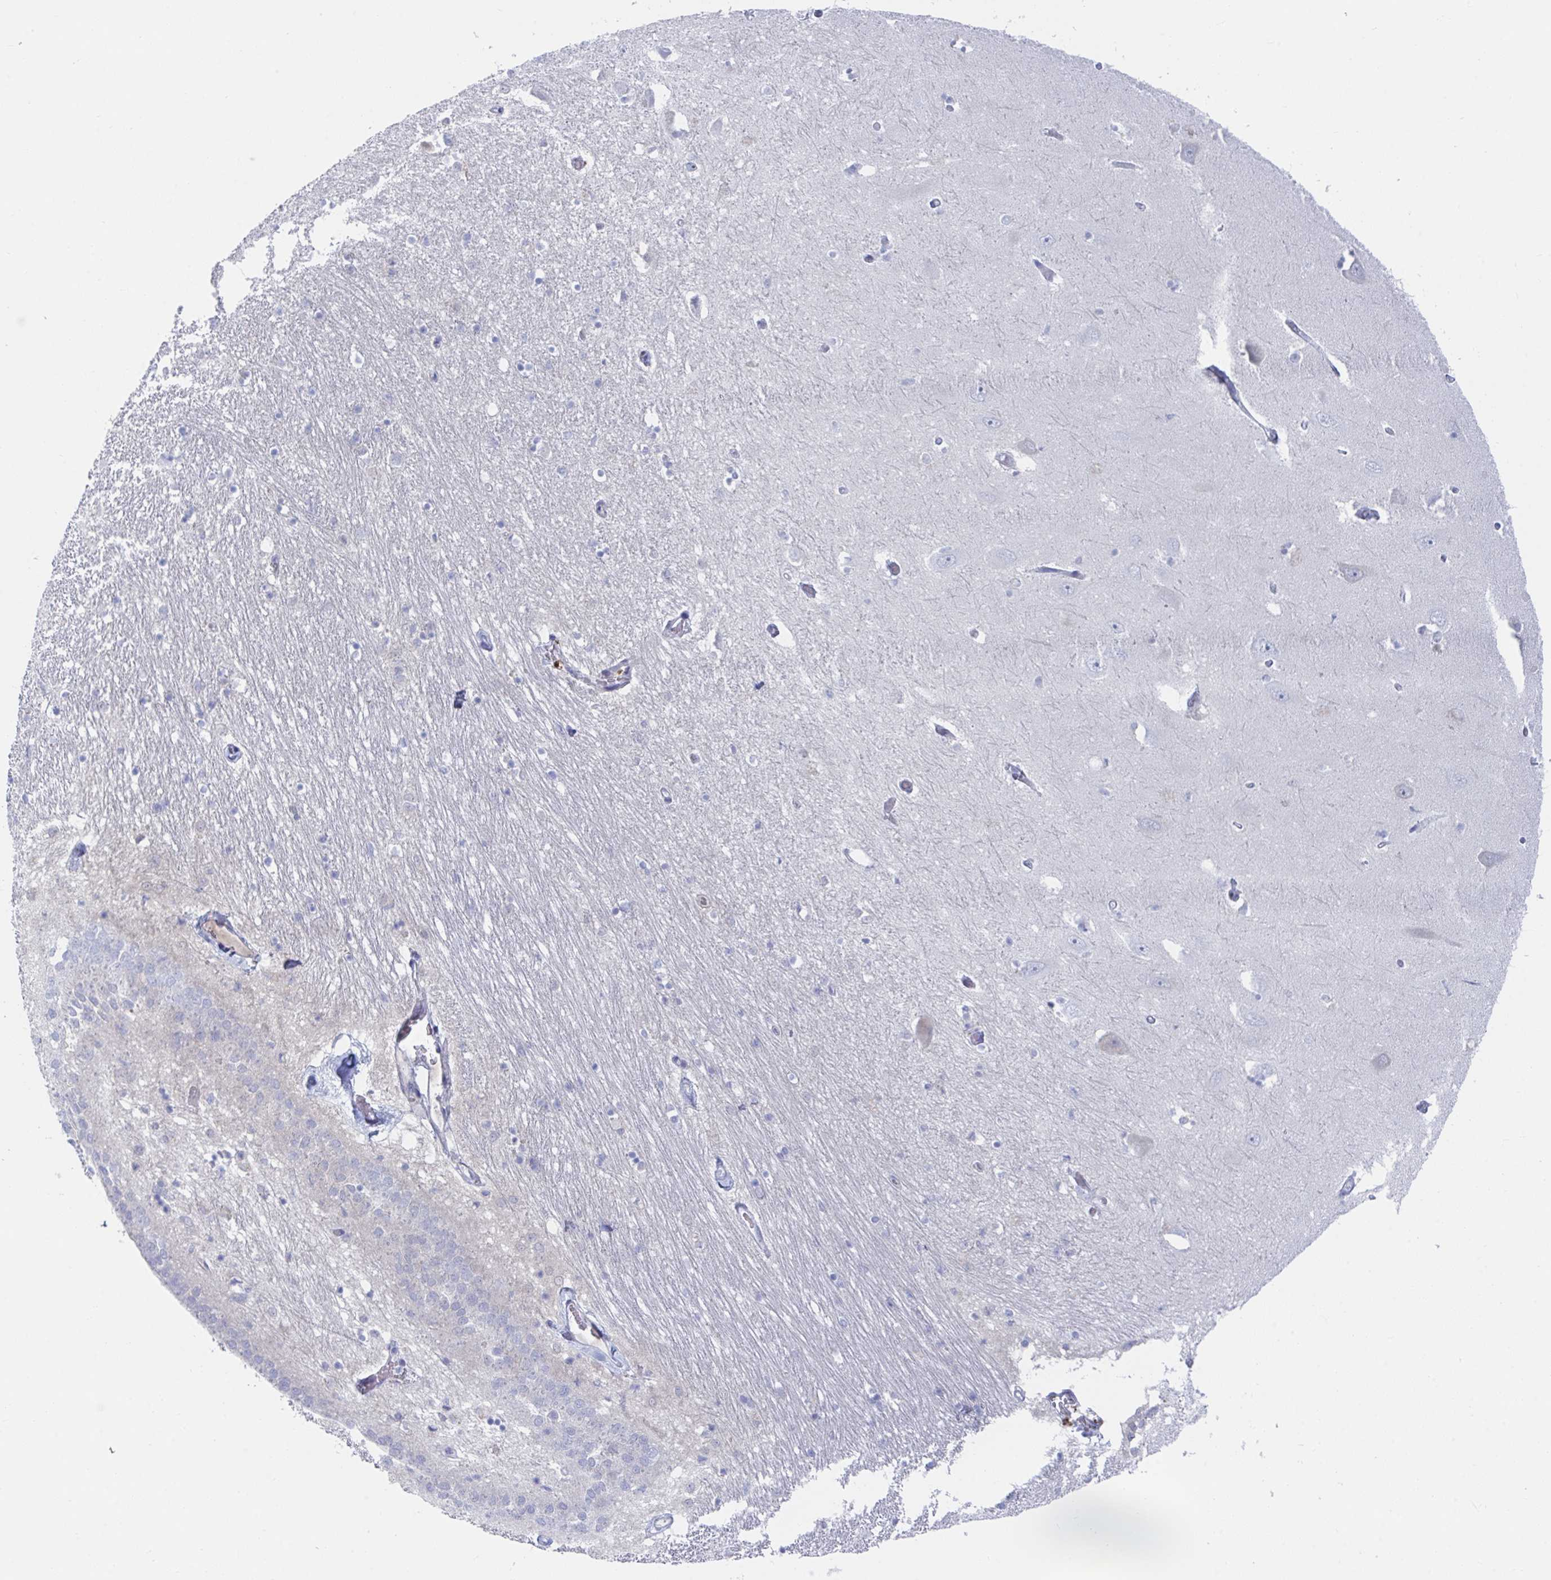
{"staining": {"intensity": "negative", "quantity": "none", "location": "none"}, "tissue": "caudate", "cell_type": "Glial cells", "image_type": "normal", "snomed": [{"axis": "morphology", "description": "Normal tissue, NOS"}, {"axis": "topography", "description": "Lateral ventricle wall"}, {"axis": "topography", "description": "Hippocampus"}], "caption": "Protein analysis of unremarkable caudate reveals no significant positivity in glial cells.", "gene": "TNFAIP6", "patient": {"sex": "female", "age": 63}}